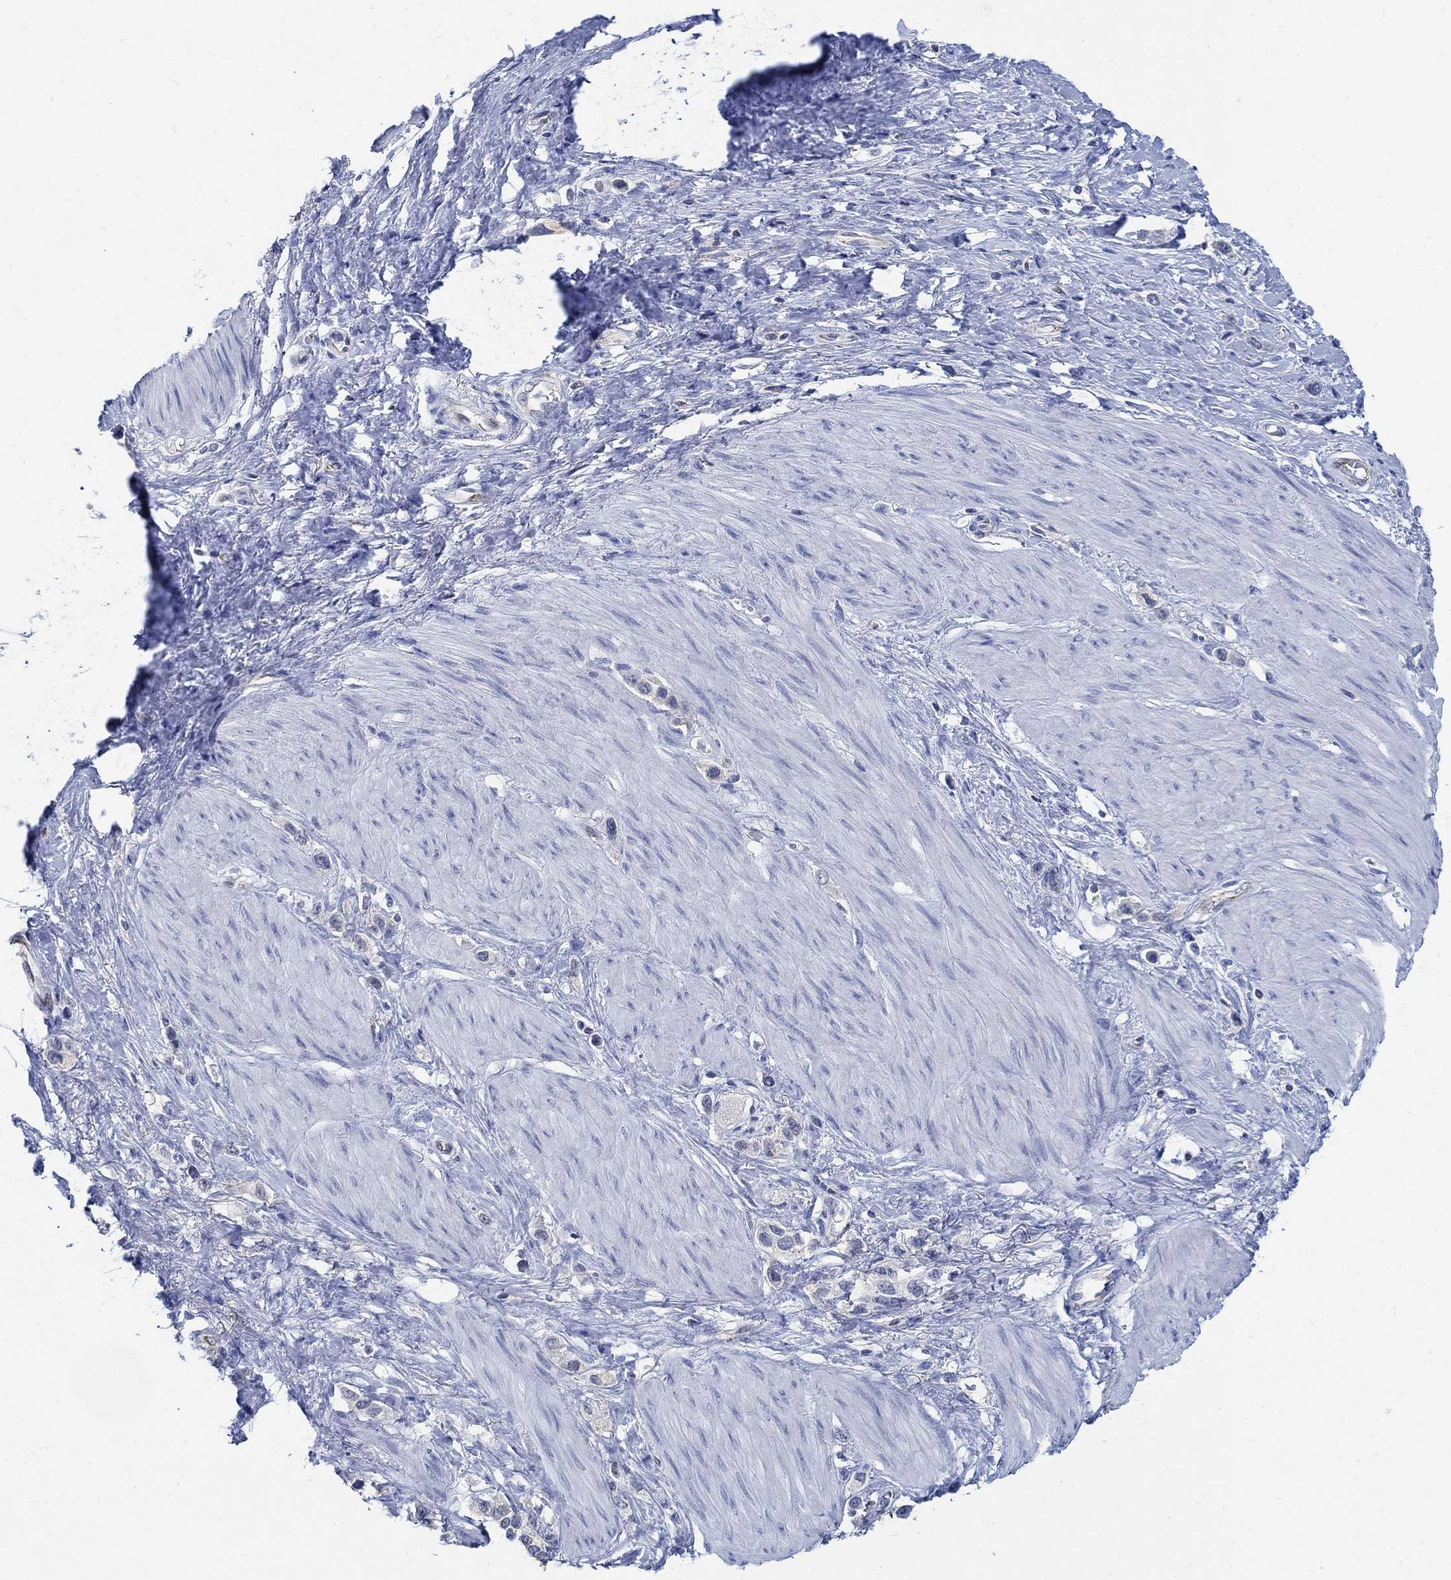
{"staining": {"intensity": "negative", "quantity": "none", "location": "none"}, "tissue": "stomach cancer", "cell_type": "Tumor cells", "image_type": "cancer", "snomed": [{"axis": "morphology", "description": "Normal tissue, NOS"}, {"axis": "morphology", "description": "Adenocarcinoma, NOS"}, {"axis": "morphology", "description": "Adenocarcinoma, High grade"}, {"axis": "topography", "description": "Stomach, upper"}, {"axis": "topography", "description": "Stomach"}], "caption": "IHC of stomach cancer exhibits no positivity in tumor cells.", "gene": "PHF21B", "patient": {"sex": "female", "age": 65}}